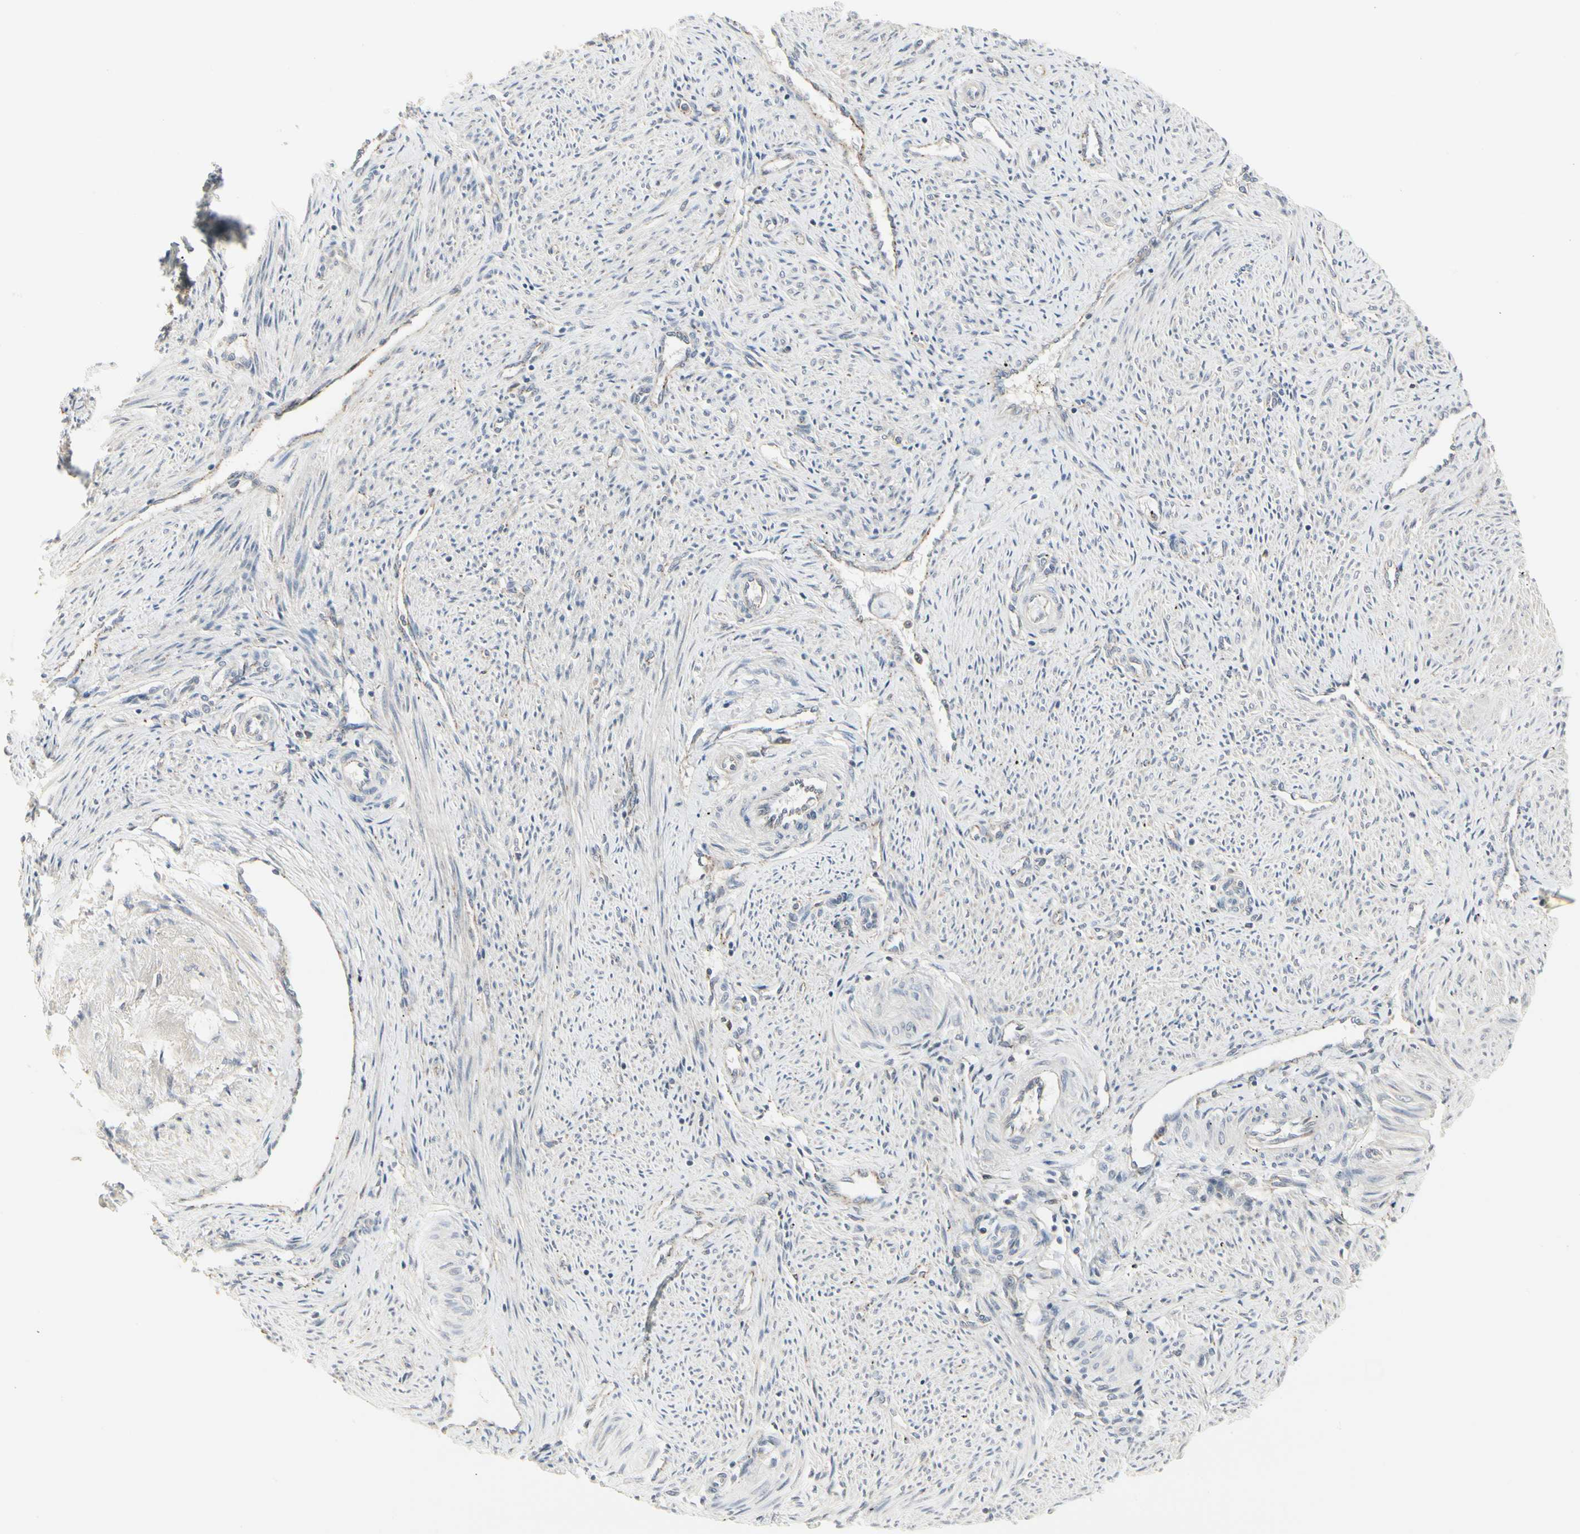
{"staining": {"intensity": "negative", "quantity": "none", "location": "none"}, "tissue": "endometrium", "cell_type": "Cells in endometrial stroma", "image_type": "normal", "snomed": [{"axis": "morphology", "description": "Normal tissue, NOS"}, {"axis": "topography", "description": "Endometrium"}], "caption": "Immunohistochemistry of normal human endometrium exhibits no expression in cells in endometrial stroma.", "gene": "GRN", "patient": {"sex": "female", "age": 42}}